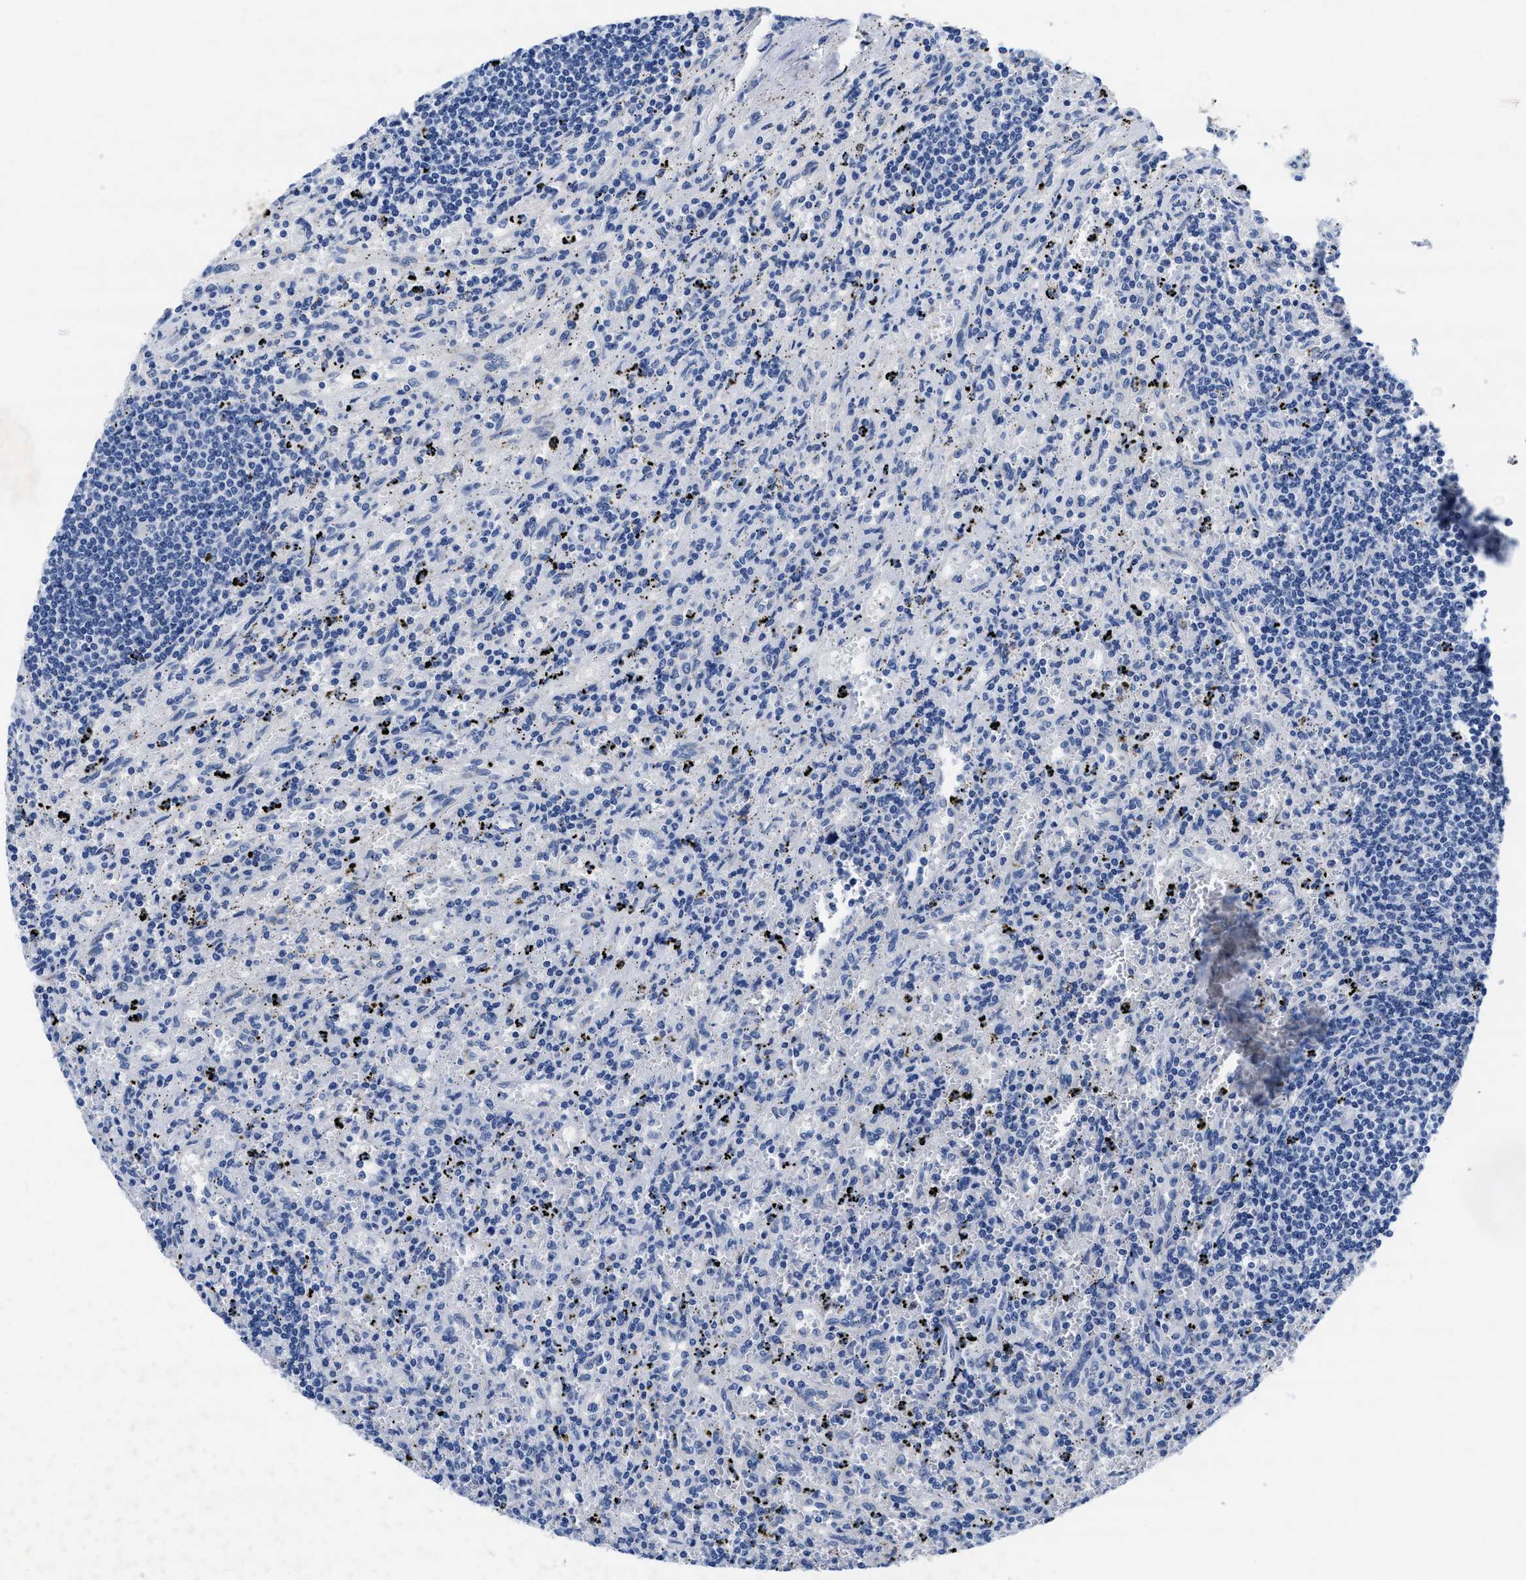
{"staining": {"intensity": "negative", "quantity": "none", "location": "none"}, "tissue": "lymphoma", "cell_type": "Tumor cells", "image_type": "cancer", "snomed": [{"axis": "morphology", "description": "Malignant lymphoma, non-Hodgkin's type, Low grade"}, {"axis": "topography", "description": "Spleen"}], "caption": "The immunohistochemistry micrograph has no significant positivity in tumor cells of low-grade malignant lymphoma, non-Hodgkin's type tissue.", "gene": "TTC3", "patient": {"sex": "male", "age": 76}}